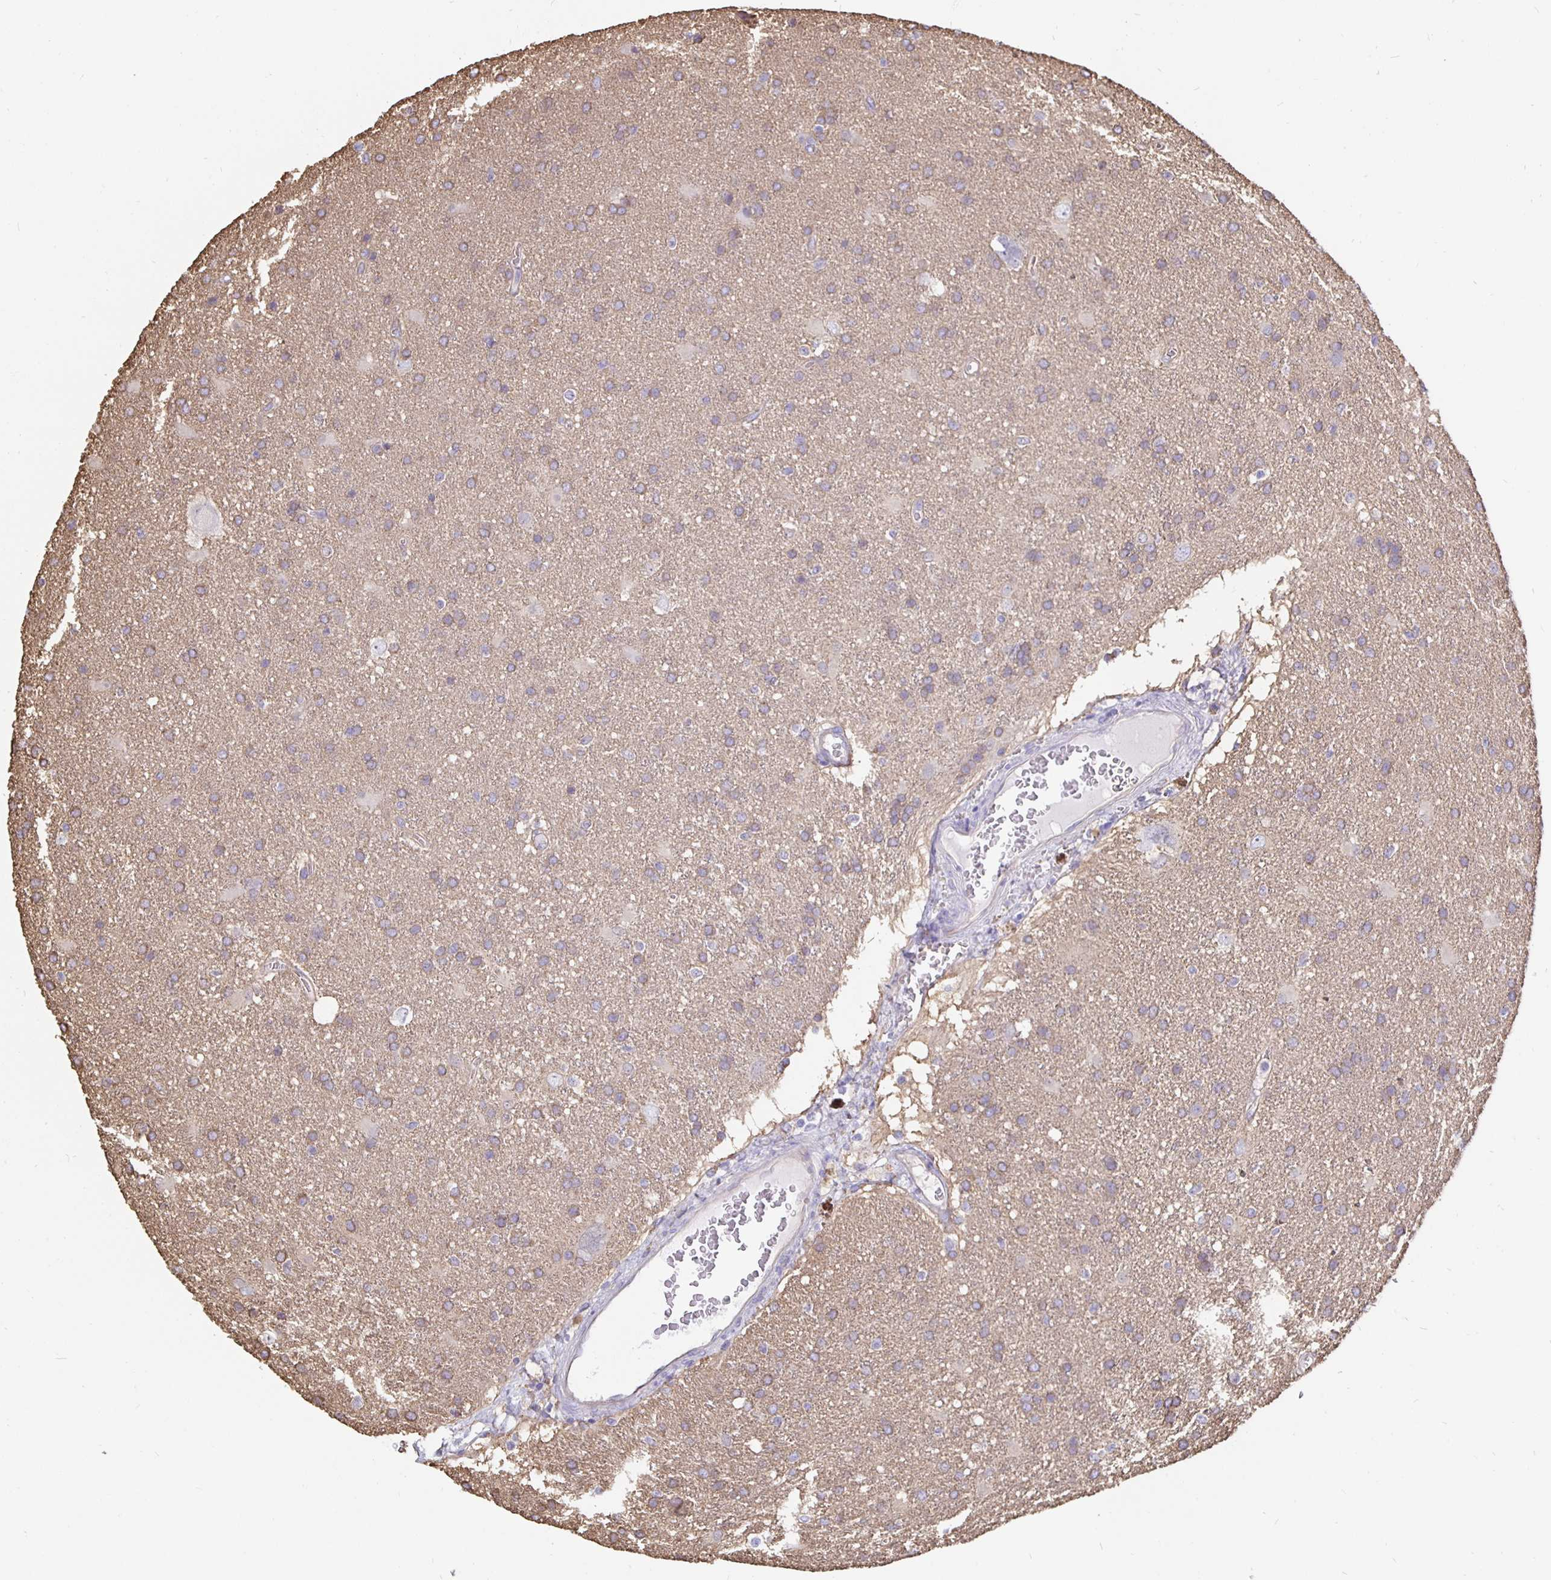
{"staining": {"intensity": "weak", "quantity": ">75%", "location": "cytoplasmic/membranous"}, "tissue": "glioma", "cell_type": "Tumor cells", "image_type": "cancer", "snomed": [{"axis": "morphology", "description": "Glioma, malignant, Low grade"}, {"axis": "topography", "description": "Brain"}], "caption": "Immunohistochemistry (DAB) staining of malignant glioma (low-grade) reveals weak cytoplasmic/membranous protein staining in about >75% of tumor cells. Using DAB (brown) and hematoxylin (blue) stains, captured at high magnification using brightfield microscopy.", "gene": "ARHGEF39", "patient": {"sex": "male", "age": 66}}